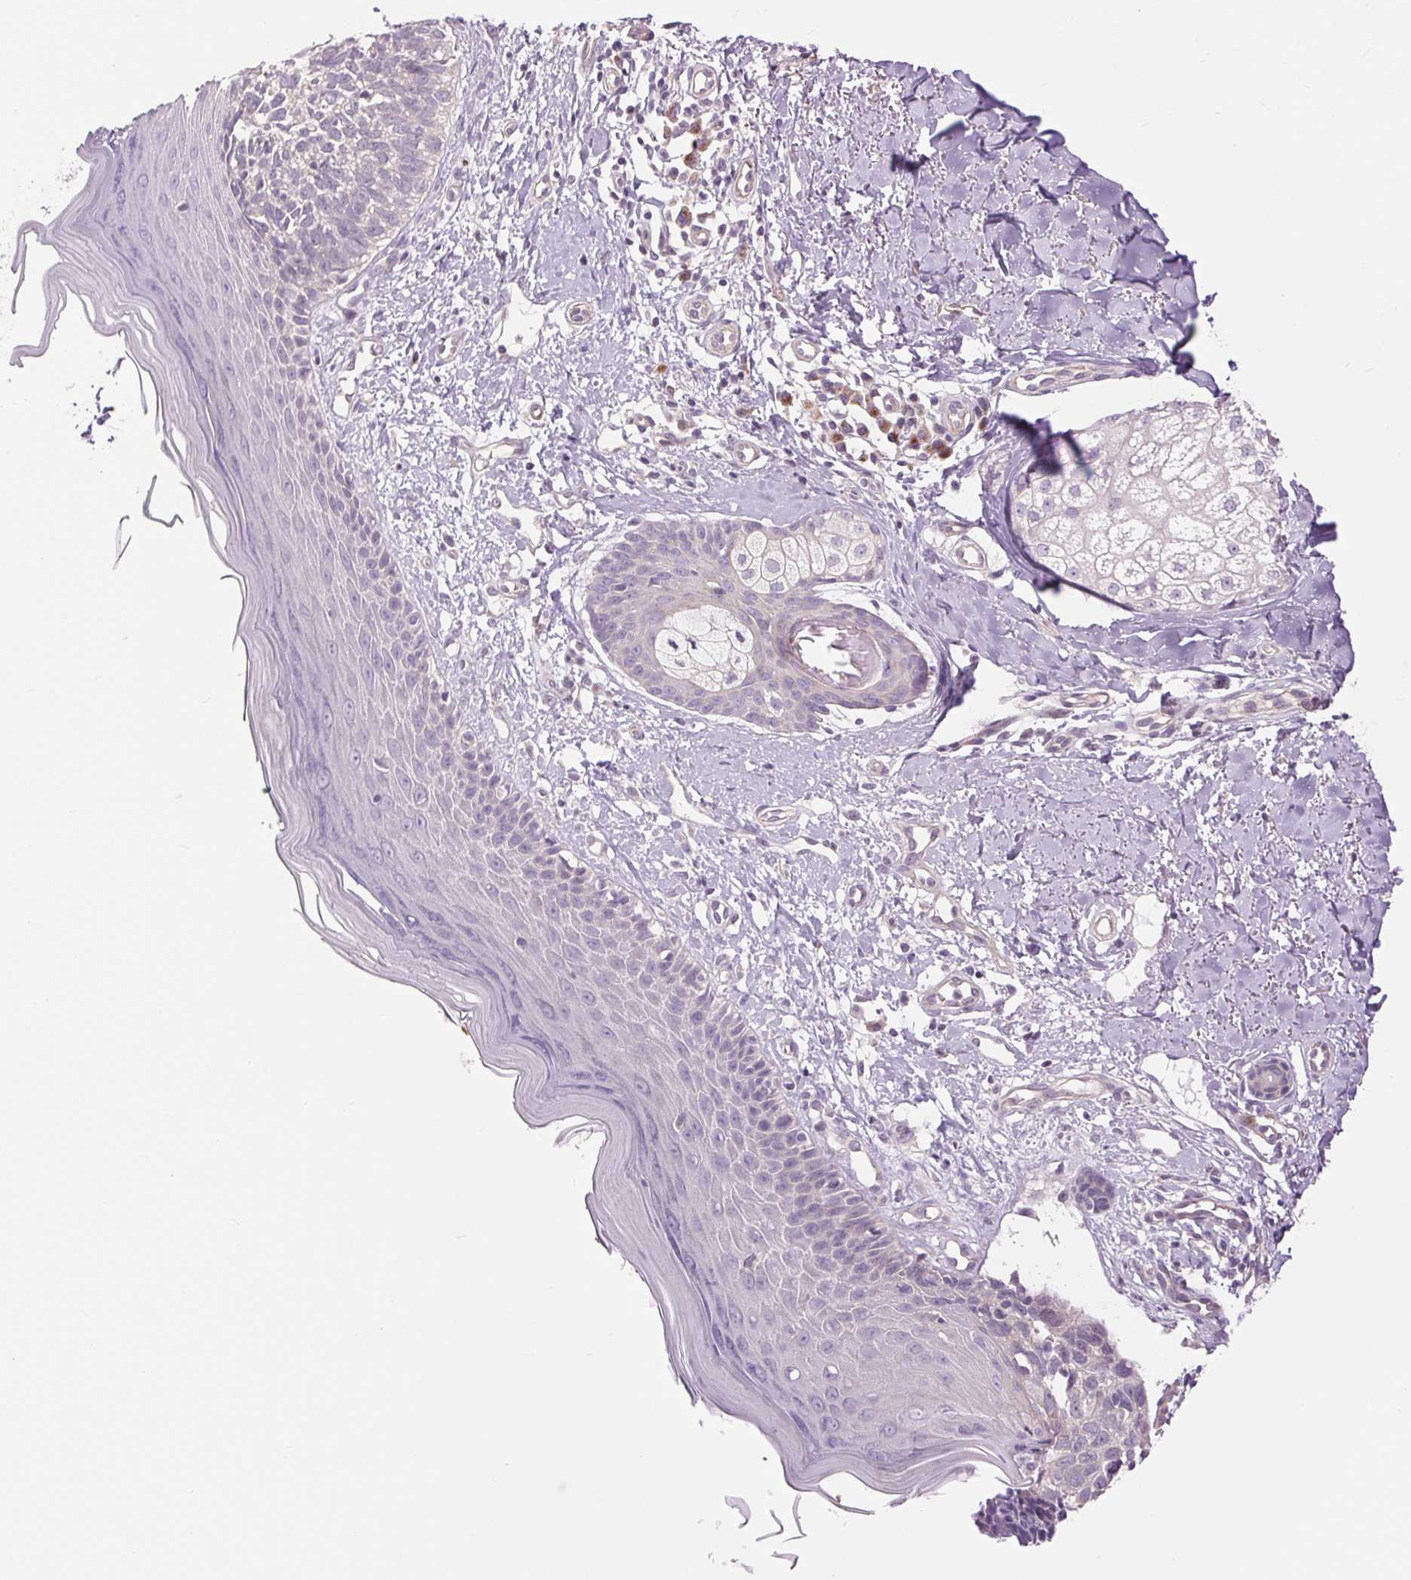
{"staining": {"intensity": "negative", "quantity": "none", "location": "none"}, "tissue": "skin cancer", "cell_type": "Tumor cells", "image_type": "cancer", "snomed": [{"axis": "morphology", "description": "Basal cell carcinoma"}, {"axis": "topography", "description": "Skin"}], "caption": "This micrograph is of skin cancer stained with IHC to label a protein in brown with the nuclei are counter-stained blue. There is no staining in tumor cells.", "gene": "CTNNA3", "patient": {"sex": "female", "age": 45}}